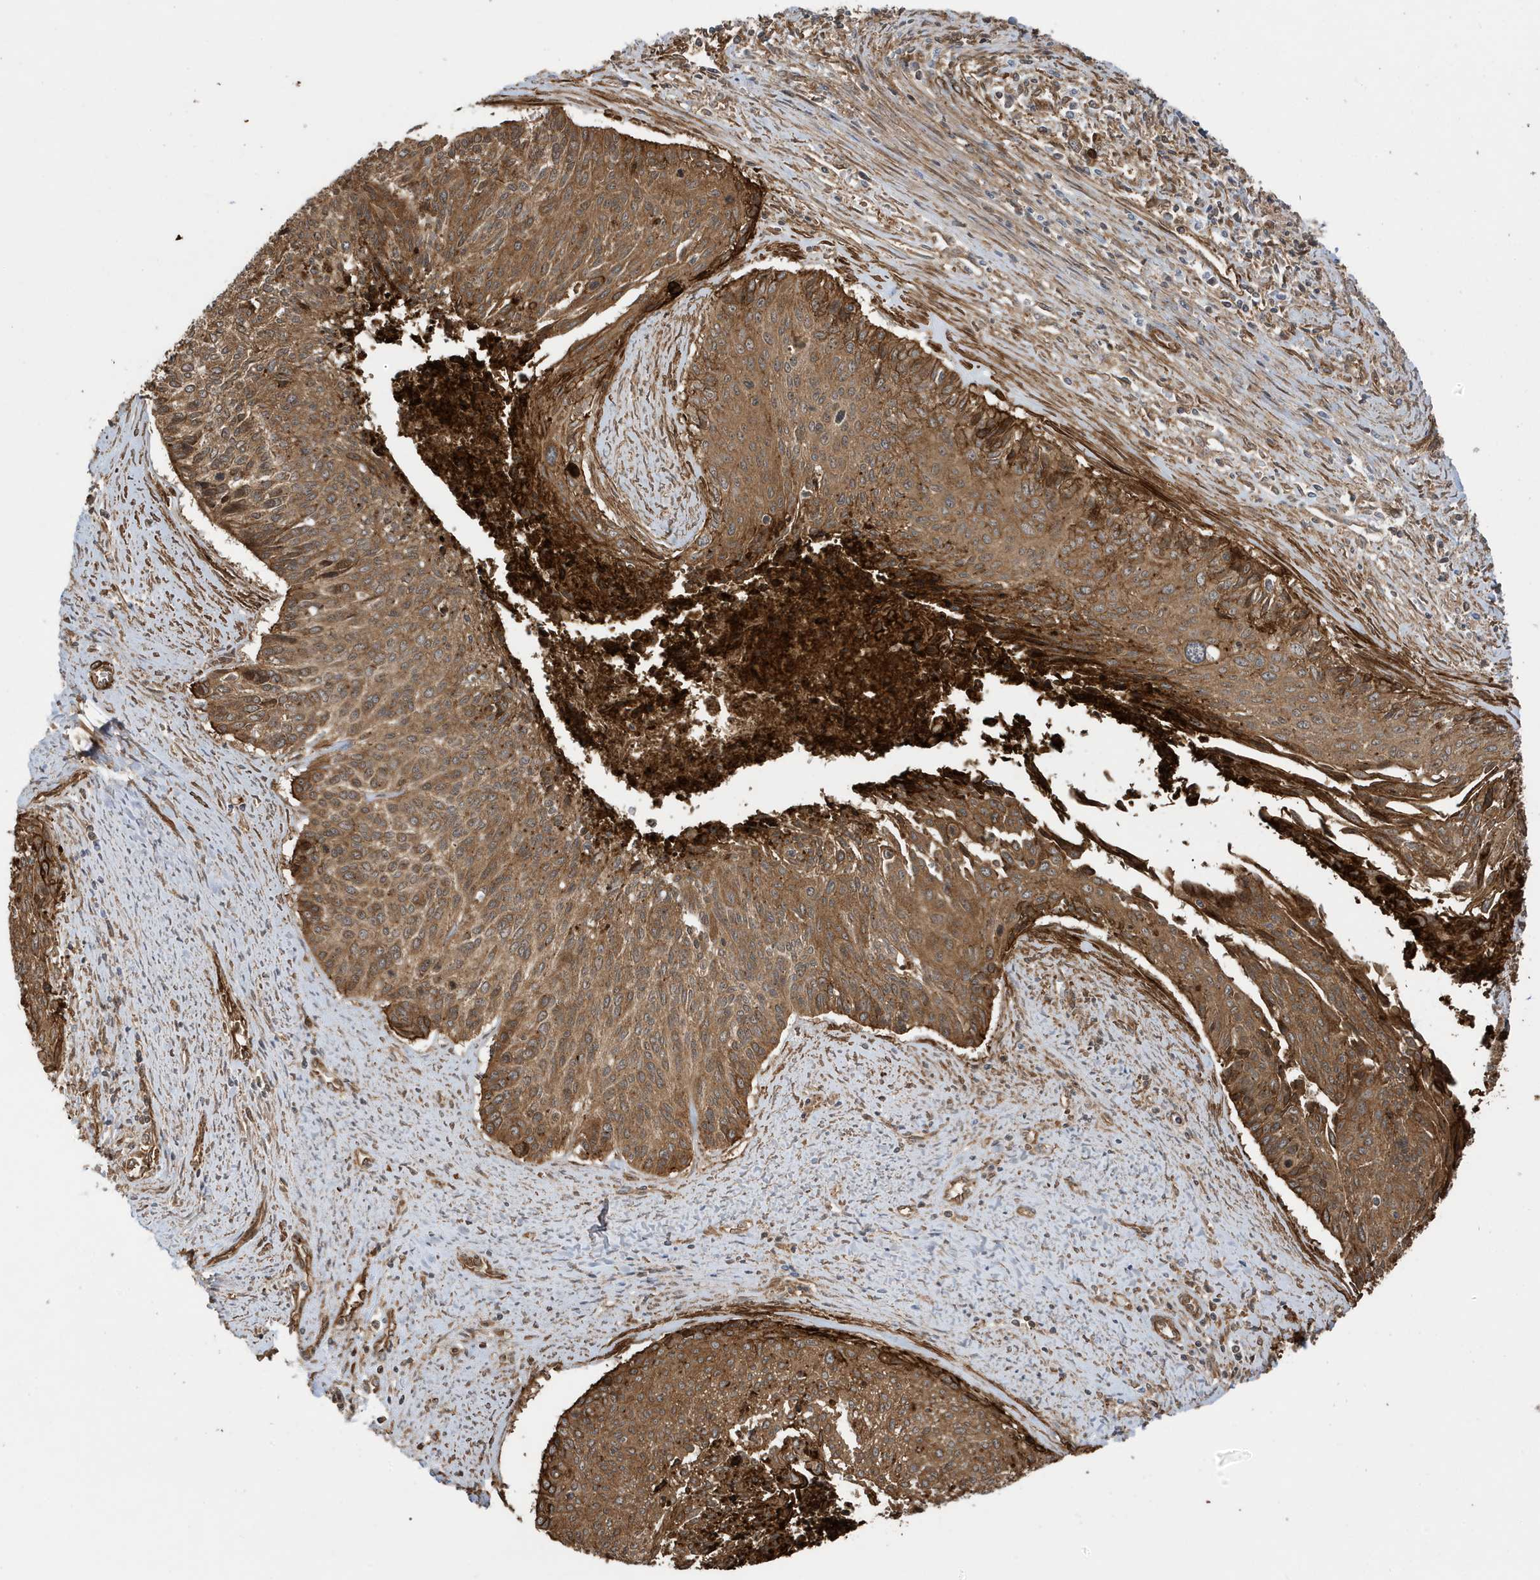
{"staining": {"intensity": "moderate", "quantity": ">75%", "location": "cytoplasmic/membranous"}, "tissue": "cervical cancer", "cell_type": "Tumor cells", "image_type": "cancer", "snomed": [{"axis": "morphology", "description": "Squamous cell carcinoma, NOS"}, {"axis": "topography", "description": "Cervix"}], "caption": "A high-resolution photomicrograph shows immunohistochemistry staining of squamous cell carcinoma (cervical), which exhibits moderate cytoplasmic/membranous expression in about >75% of tumor cells.", "gene": "CDC42EP3", "patient": {"sex": "female", "age": 55}}